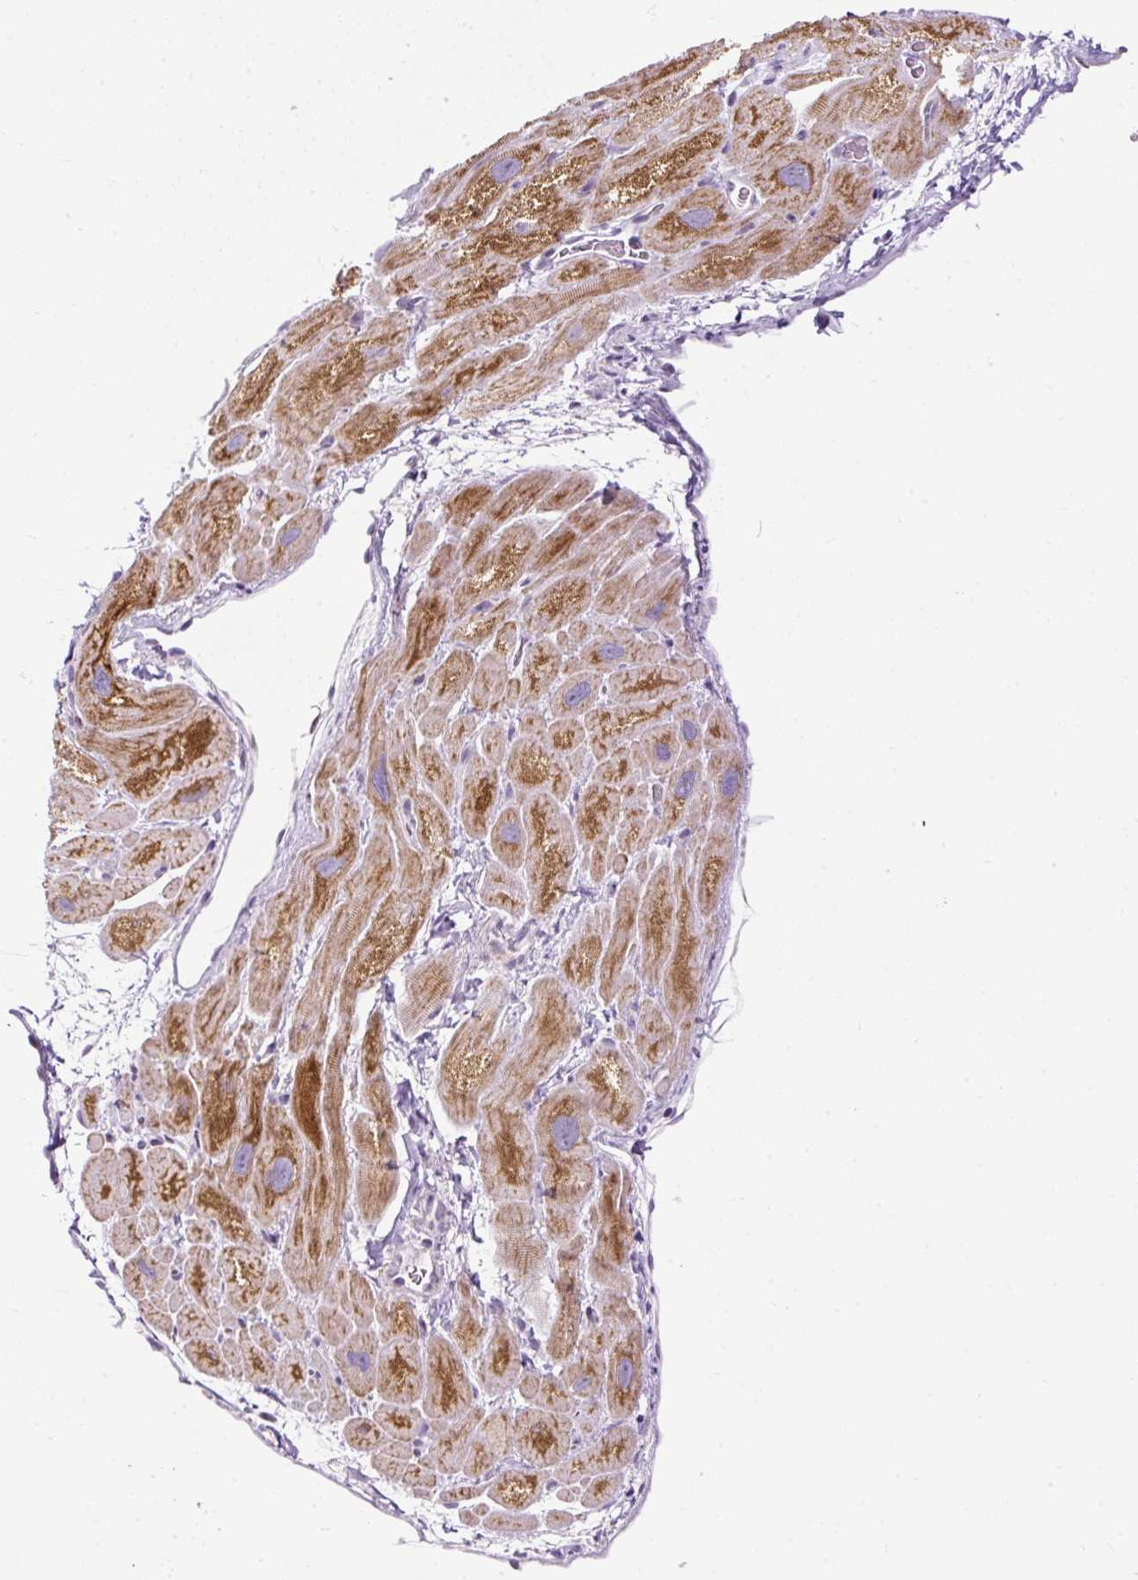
{"staining": {"intensity": "moderate", "quantity": ">75%", "location": "cytoplasmic/membranous"}, "tissue": "heart muscle", "cell_type": "Cardiomyocytes", "image_type": "normal", "snomed": [{"axis": "morphology", "description": "Normal tissue, NOS"}, {"axis": "topography", "description": "Heart"}], "caption": "A micrograph of human heart muscle stained for a protein displays moderate cytoplasmic/membranous brown staining in cardiomyocytes.", "gene": "FMC1", "patient": {"sex": "male", "age": 49}}